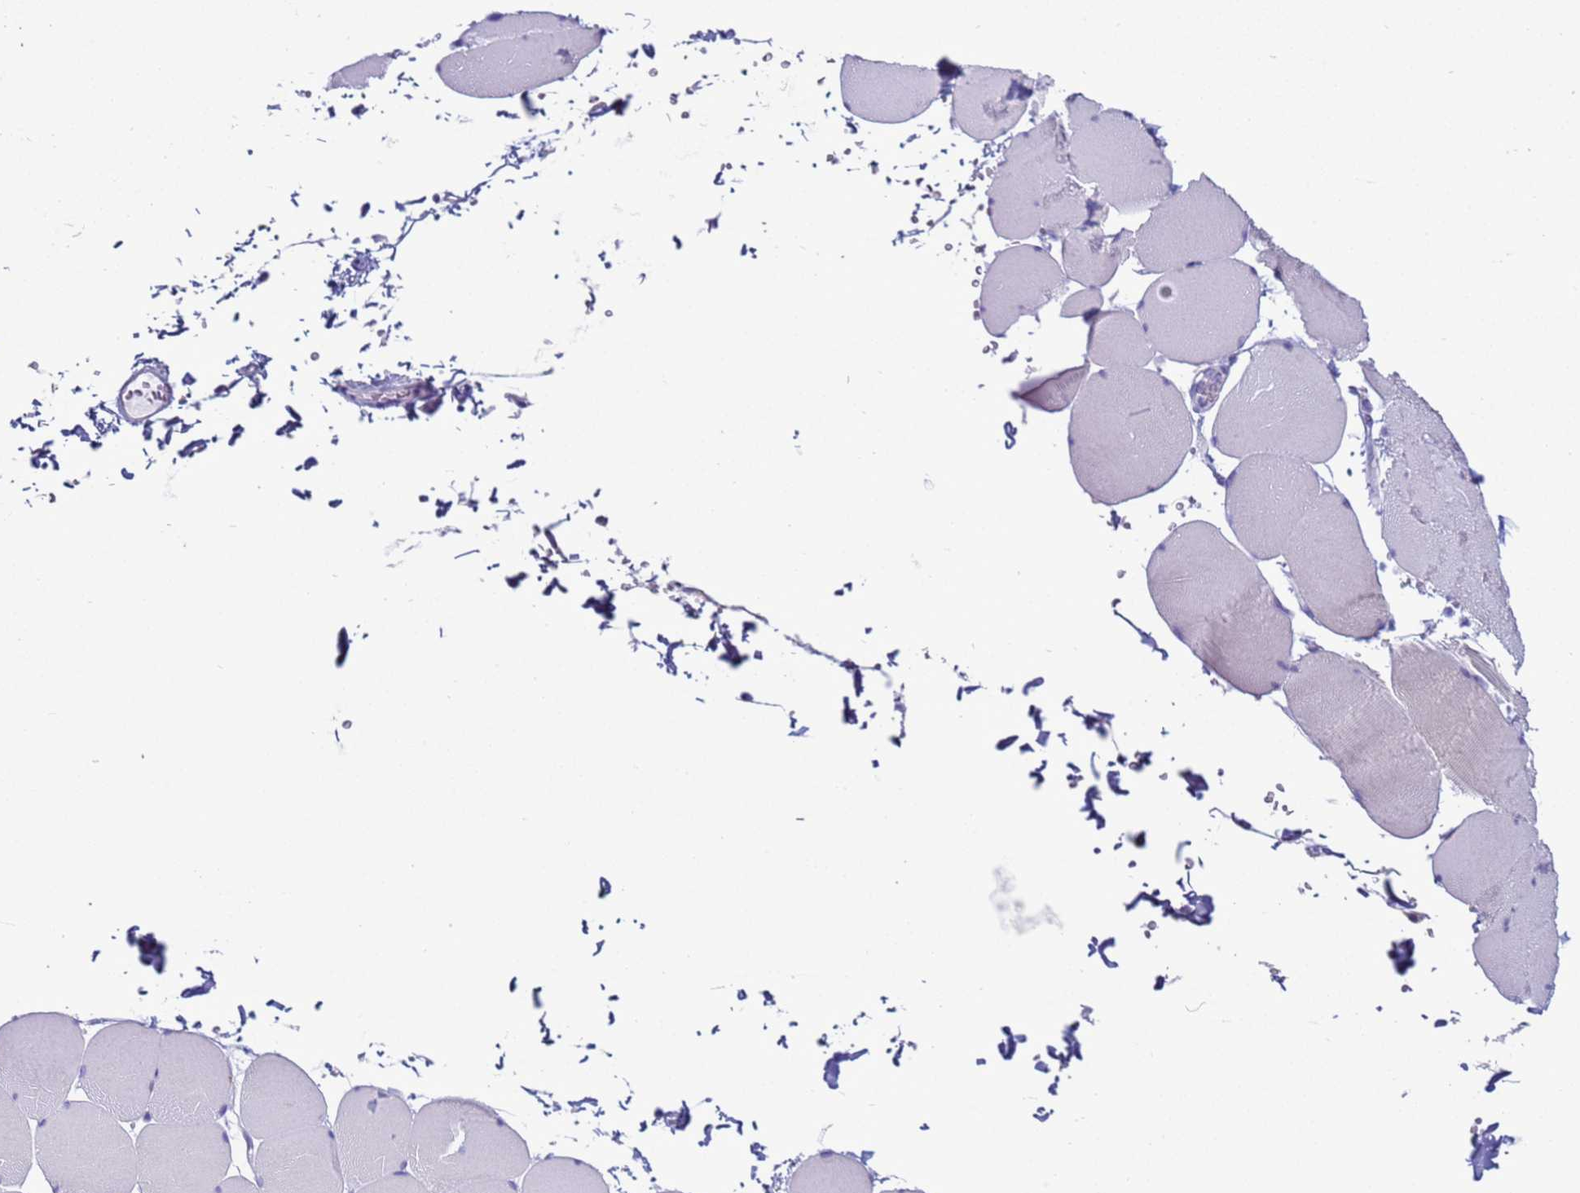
{"staining": {"intensity": "negative", "quantity": "none", "location": "none"}, "tissue": "skeletal muscle", "cell_type": "Myocytes", "image_type": "normal", "snomed": [{"axis": "morphology", "description": "Normal tissue, NOS"}, {"axis": "topography", "description": "Skeletal muscle"}, {"axis": "topography", "description": "Head-Neck"}], "caption": "A high-resolution micrograph shows immunohistochemistry (IHC) staining of normal skeletal muscle, which reveals no significant staining in myocytes.", "gene": "CST1", "patient": {"sex": "male", "age": 66}}